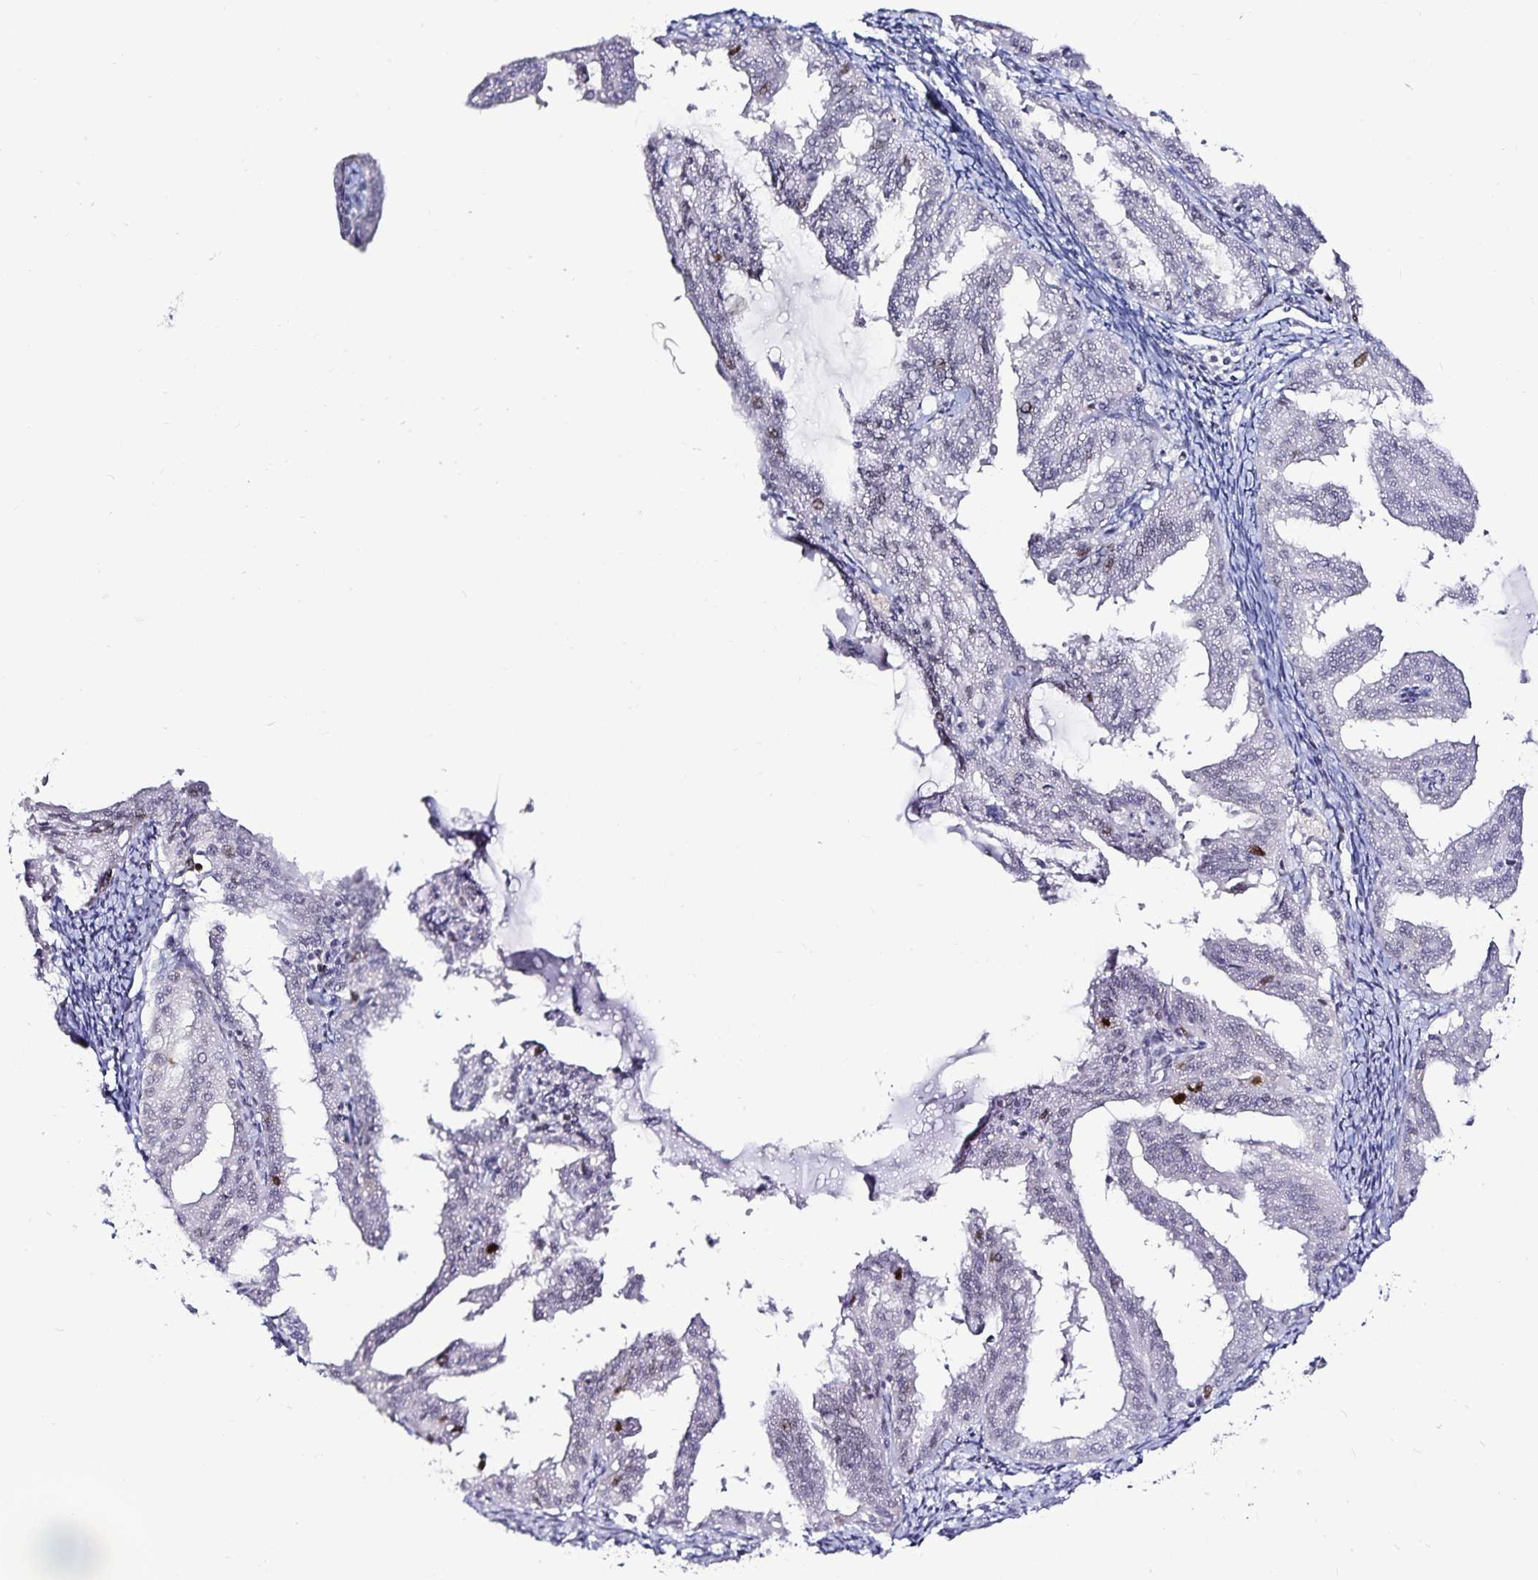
{"staining": {"intensity": "moderate", "quantity": "<25%", "location": "nuclear"}, "tissue": "endometrial cancer", "cell_type": "Tumor cells", "image_type": "cancer", "snomed": [{"axis": "morphology", "description": "Adenocarcinoma, NOS"}, {"axis": "topography", "description": "Endometrium"}], "caption": "This is an image of immunohistochemistry staining of endometrial adenocarcinoma, which shows moderate staining in the nuclear of tumor cells.", "gene": "ANLN", "patient": {"sex": "female", "age": 70}}